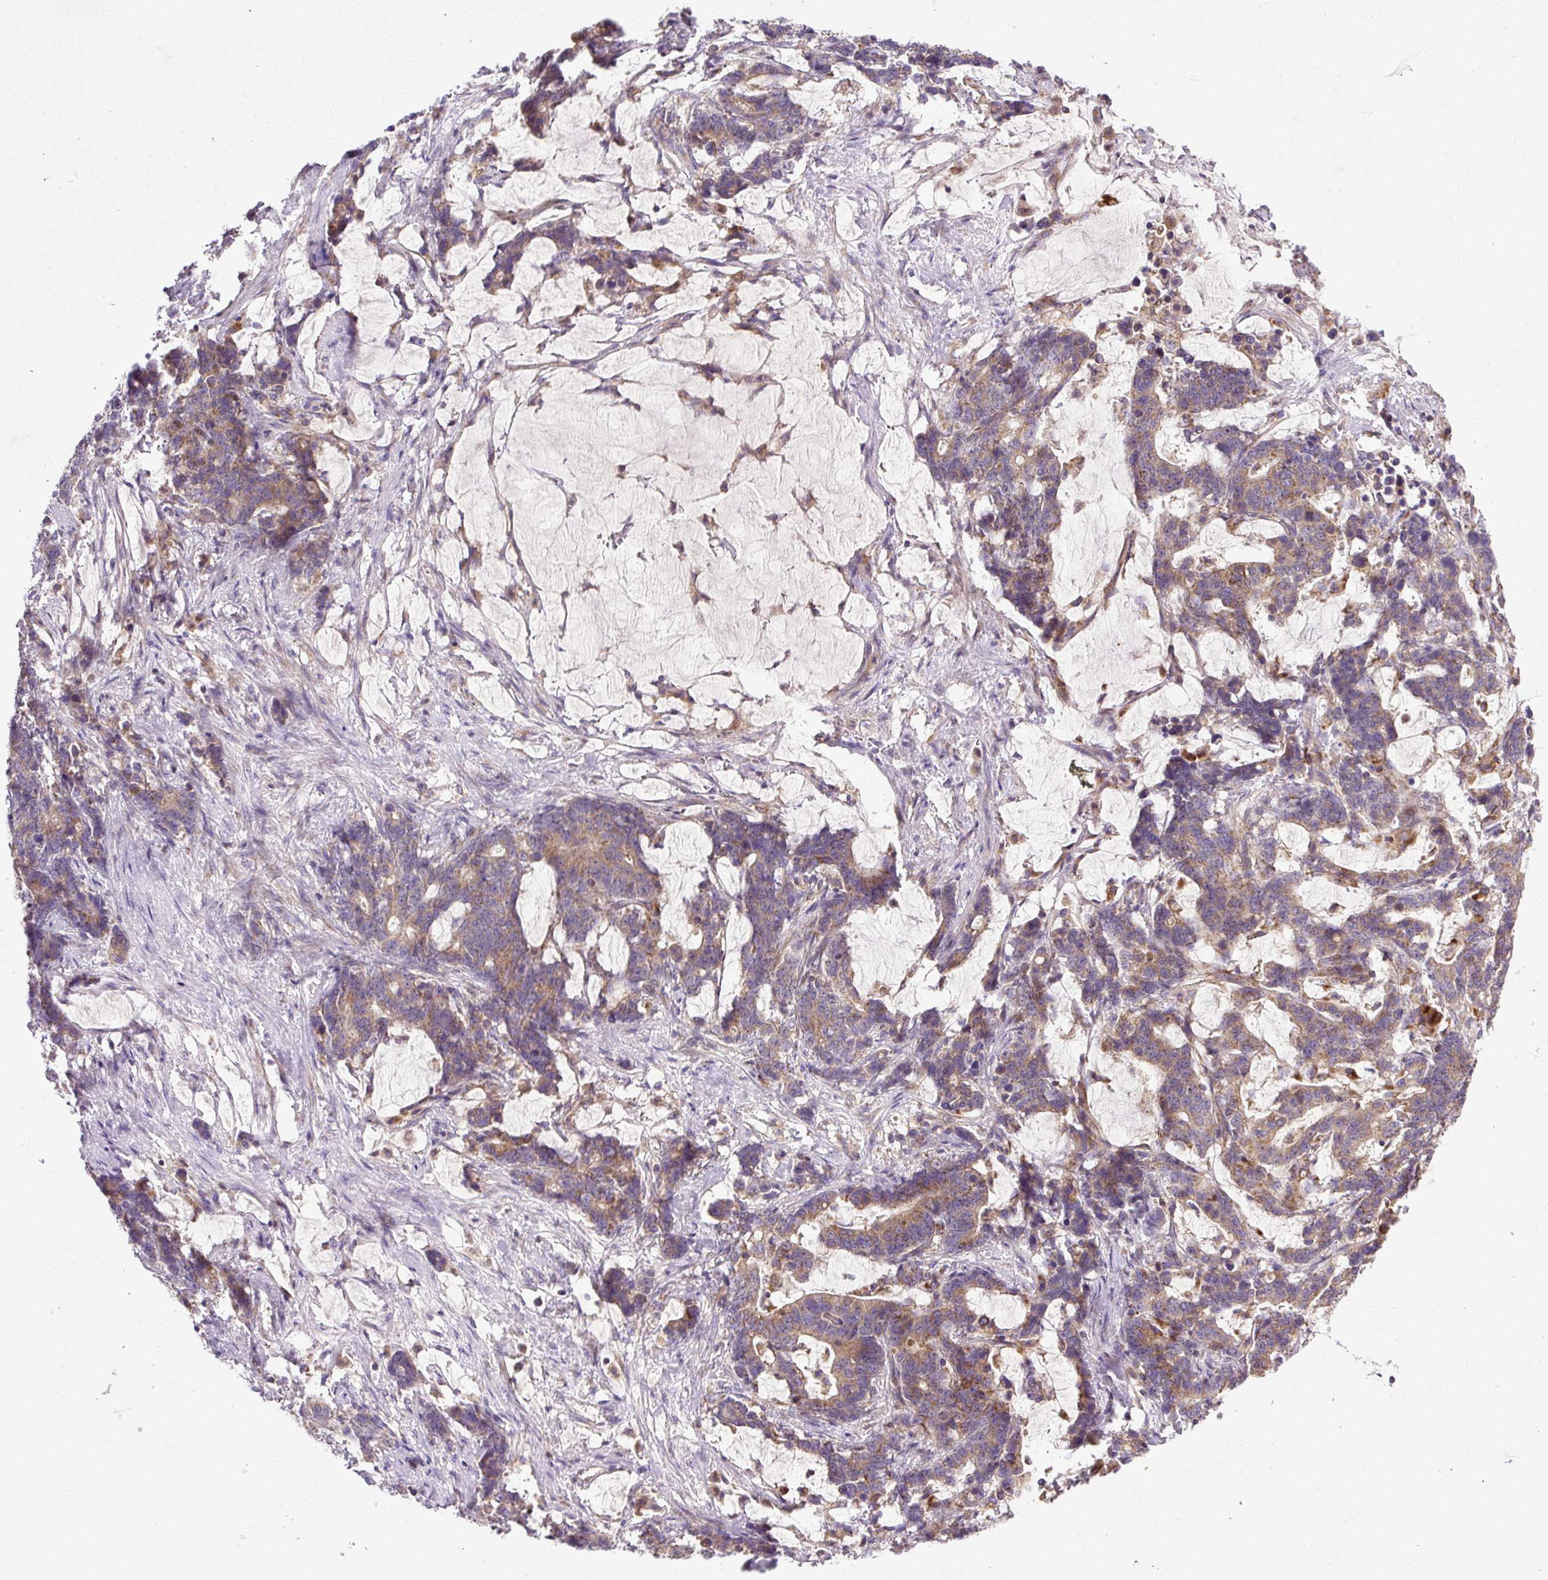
{"staining": {"intensity": "moderate", "quantity": ">75%", "location": "cytoplasmic/membranous"}, "tissue": "stomach cancer", "cell_type": "Tumor cells", "image_type": "cancer", "snomed": [{"axis": "morphology", "description": "Normal tissue, NOS"}, {"axis": "morphology", "description": "Adenocarcinoma, NOS"}, {"axis": "topography", "description": "Stomach"}], "caption": "A medium amount of moderate cytoplasmic/membranous staining is appreciated in approximately >75% of tumor cells in stomach cancer (adenocarcinoma) tissue.", "gene": "ZNF547", "patient": {"sex": "female", "age": 64}}